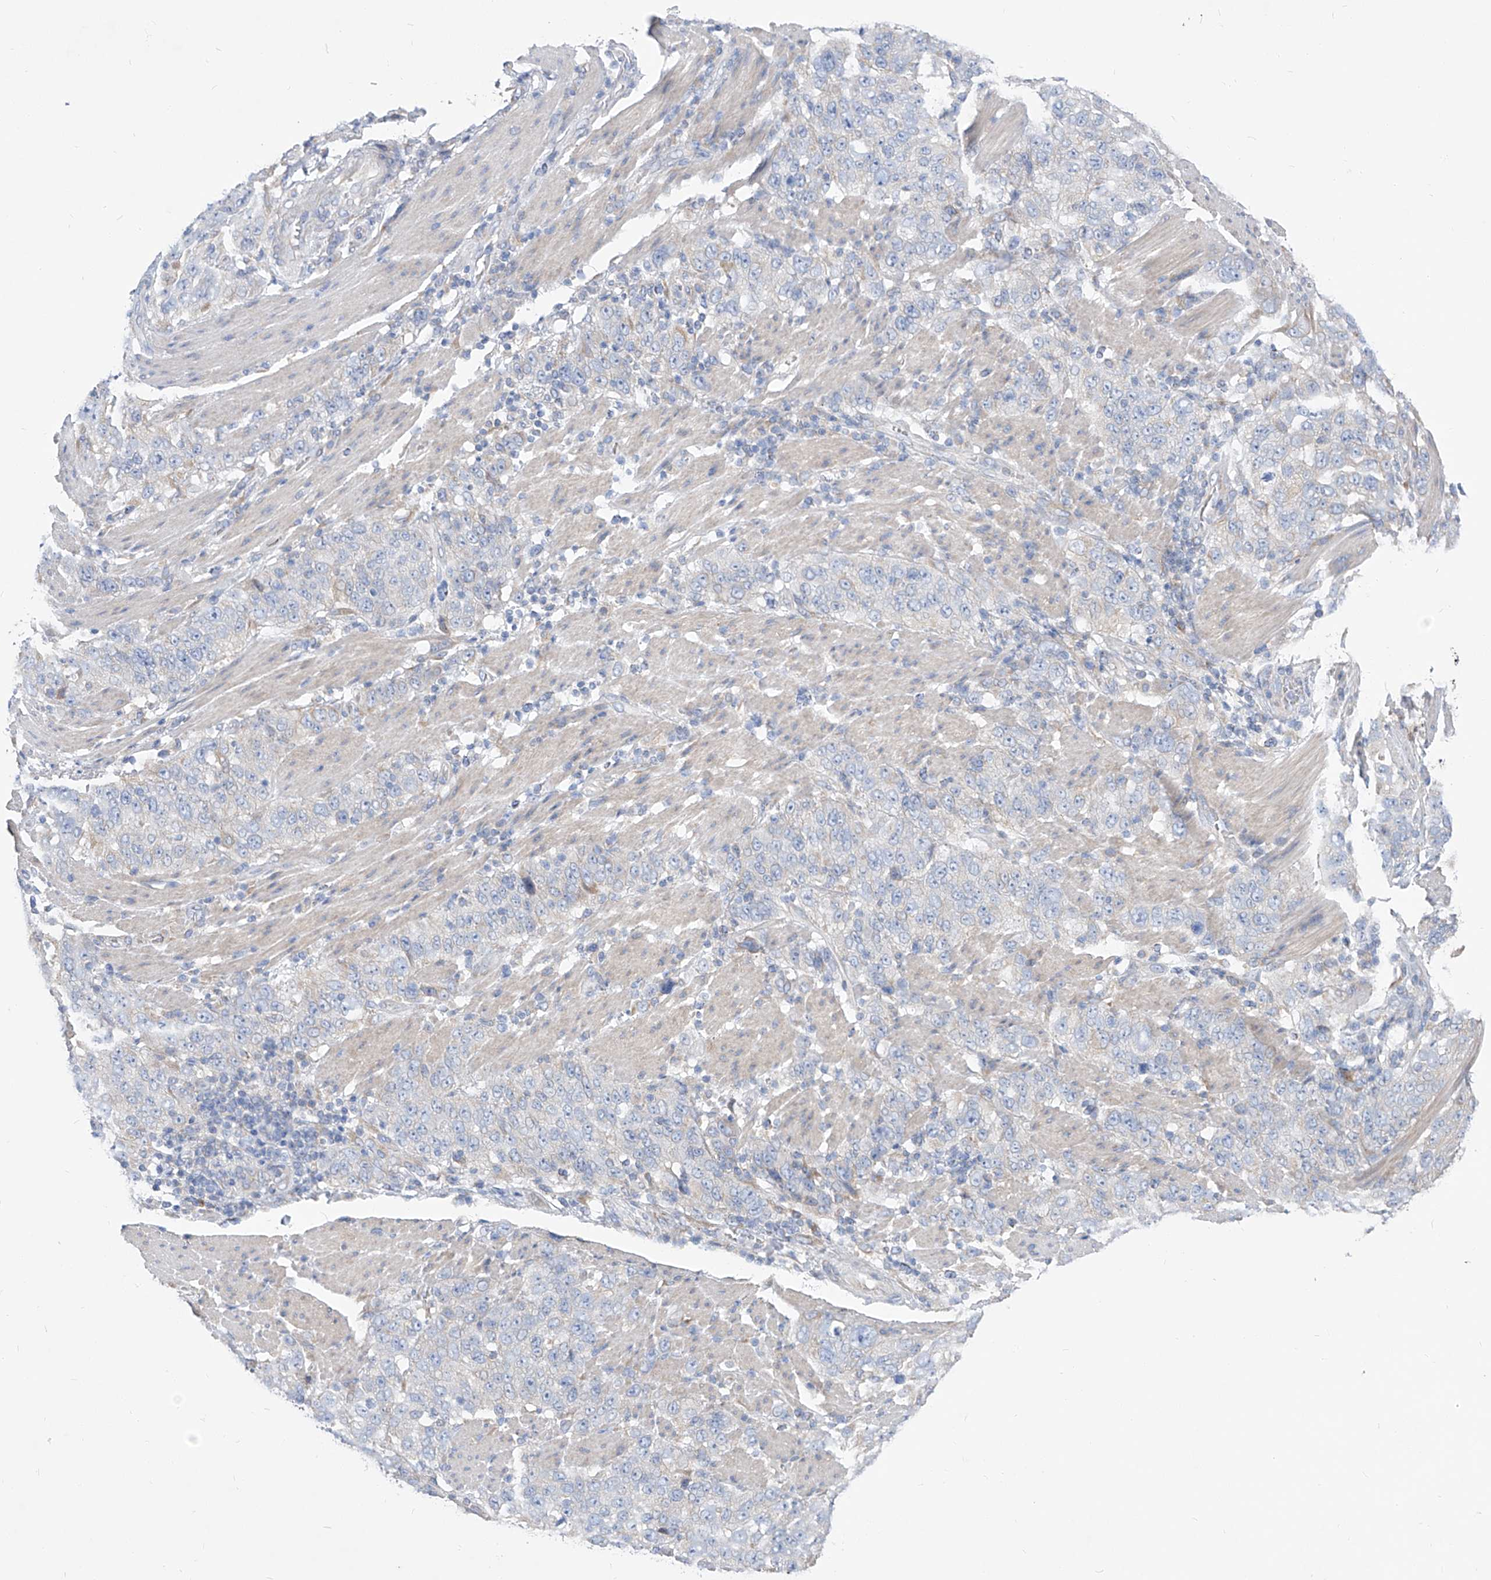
{"staining": {"intensity": "negative", "quantity": "none", "location": "none"}, "tissue": "stomach cancer", "cell_type": "Tumor cells", "image_type": "cancer", "snomed": [{"axis": "morphology", "description": "Adenocarcinoma, NOS"}, {"axis": "topography", "description": "Stomach"}], "caption": "An image of adenocarcinoma (stomach) stained for a protein demonstrates no brown staining in tumor cells.", "gene": "UFL1", "patient": {"sex": "male", "age": 48}}